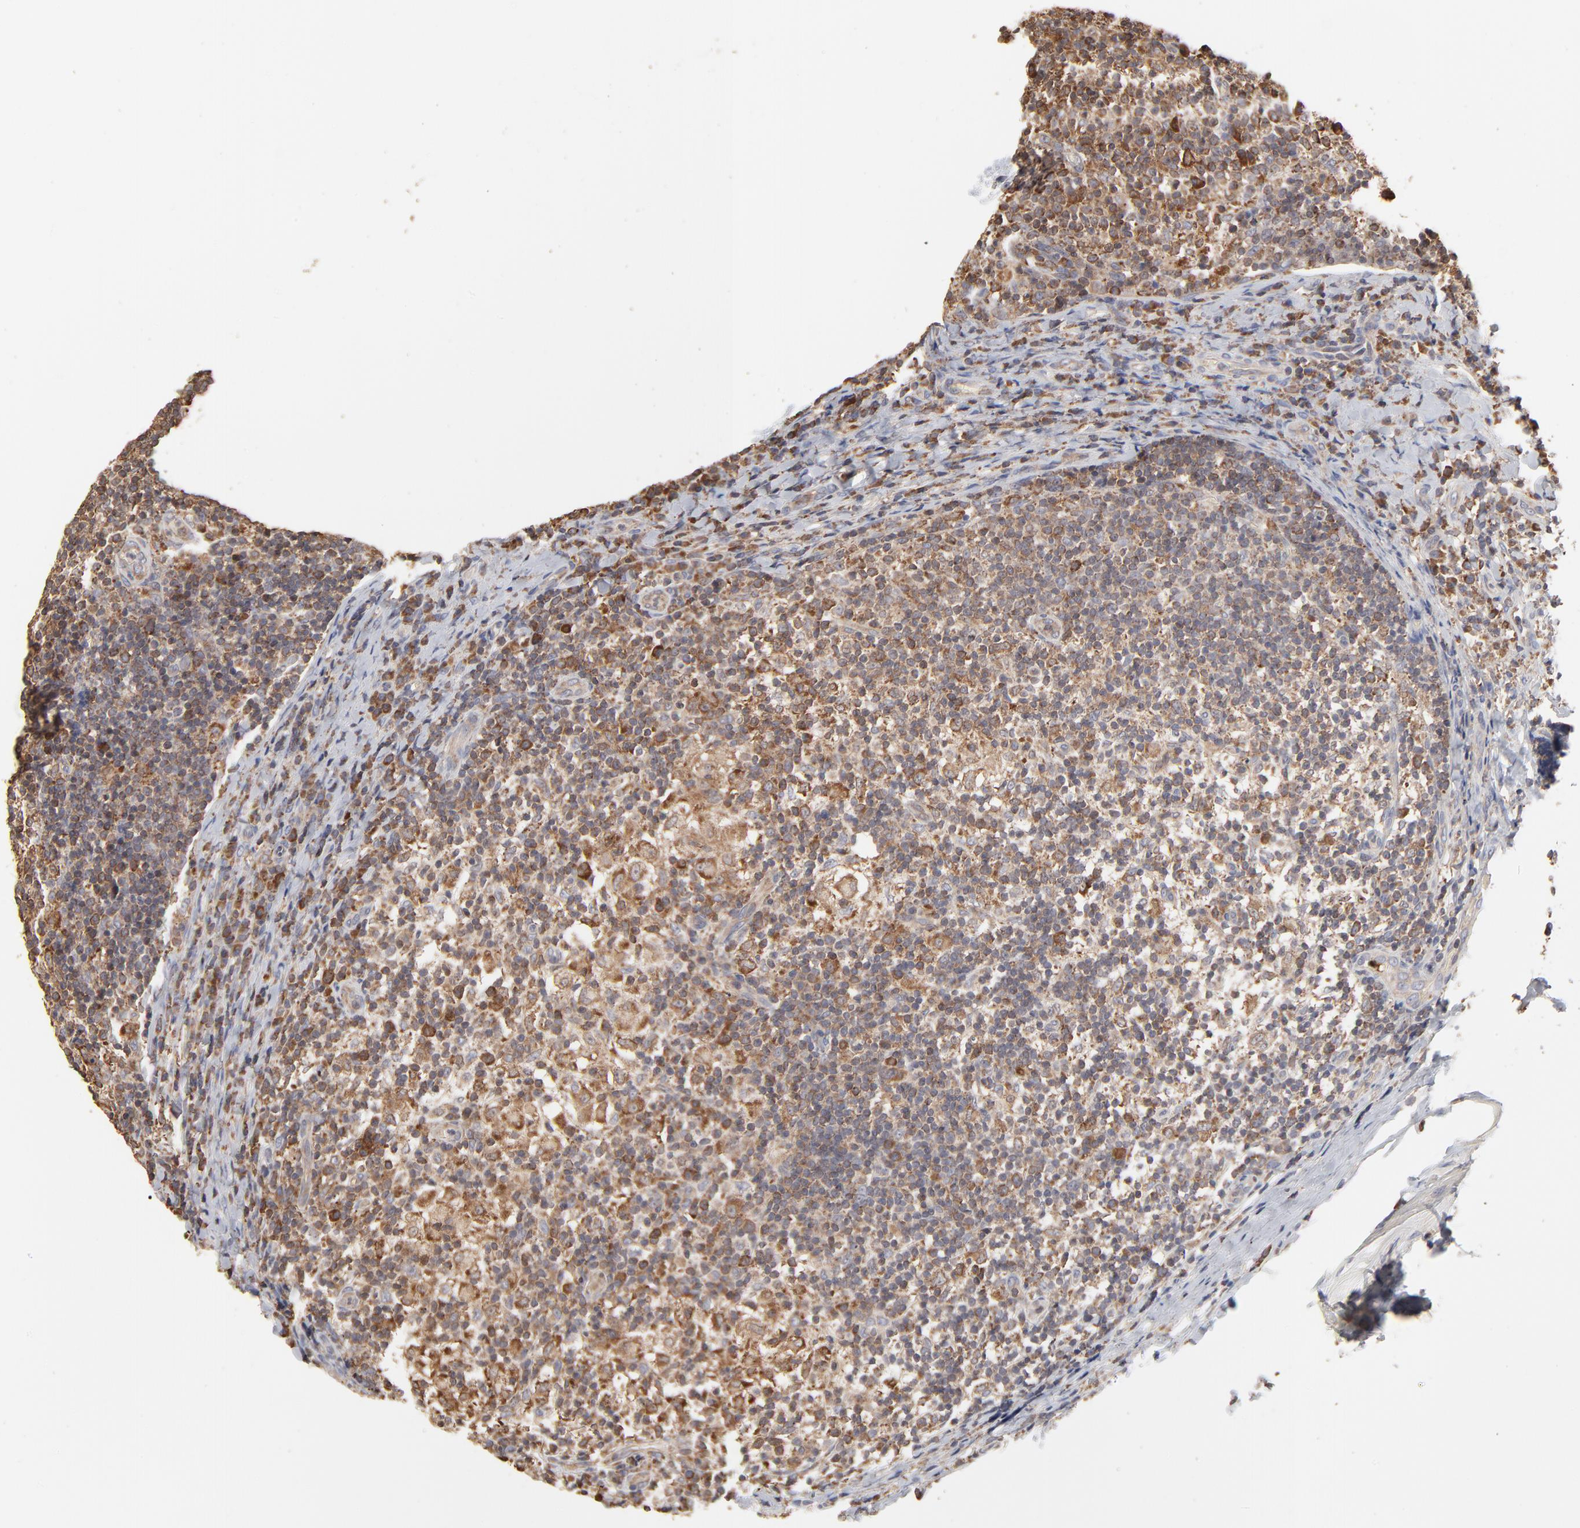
{"staining": {"intensity": "moderate", "quantity": "25%-75%", "location": "cytoplasmic/membranous"}, "tissue": "lymph node", "cell_type": "Germinal center cells", "image_type": "normal", "snomed": [{"axis": "morphology", "description": "Normal tissue, NOS"}, {"axis": "morphology", "description": "Inflammation, NOS"}, {"axis": "topography", "description": "Lymph node"}], "caption": "A medium amount of moderate cytoplasmic/membranous positivity is appreciated in approximately 25%-75% of germinal center cells in unremarkable lymph node. Nuclei are stained in blue.", "gene": "RNF213", "patient": {"sex": "male", "age": 46}}